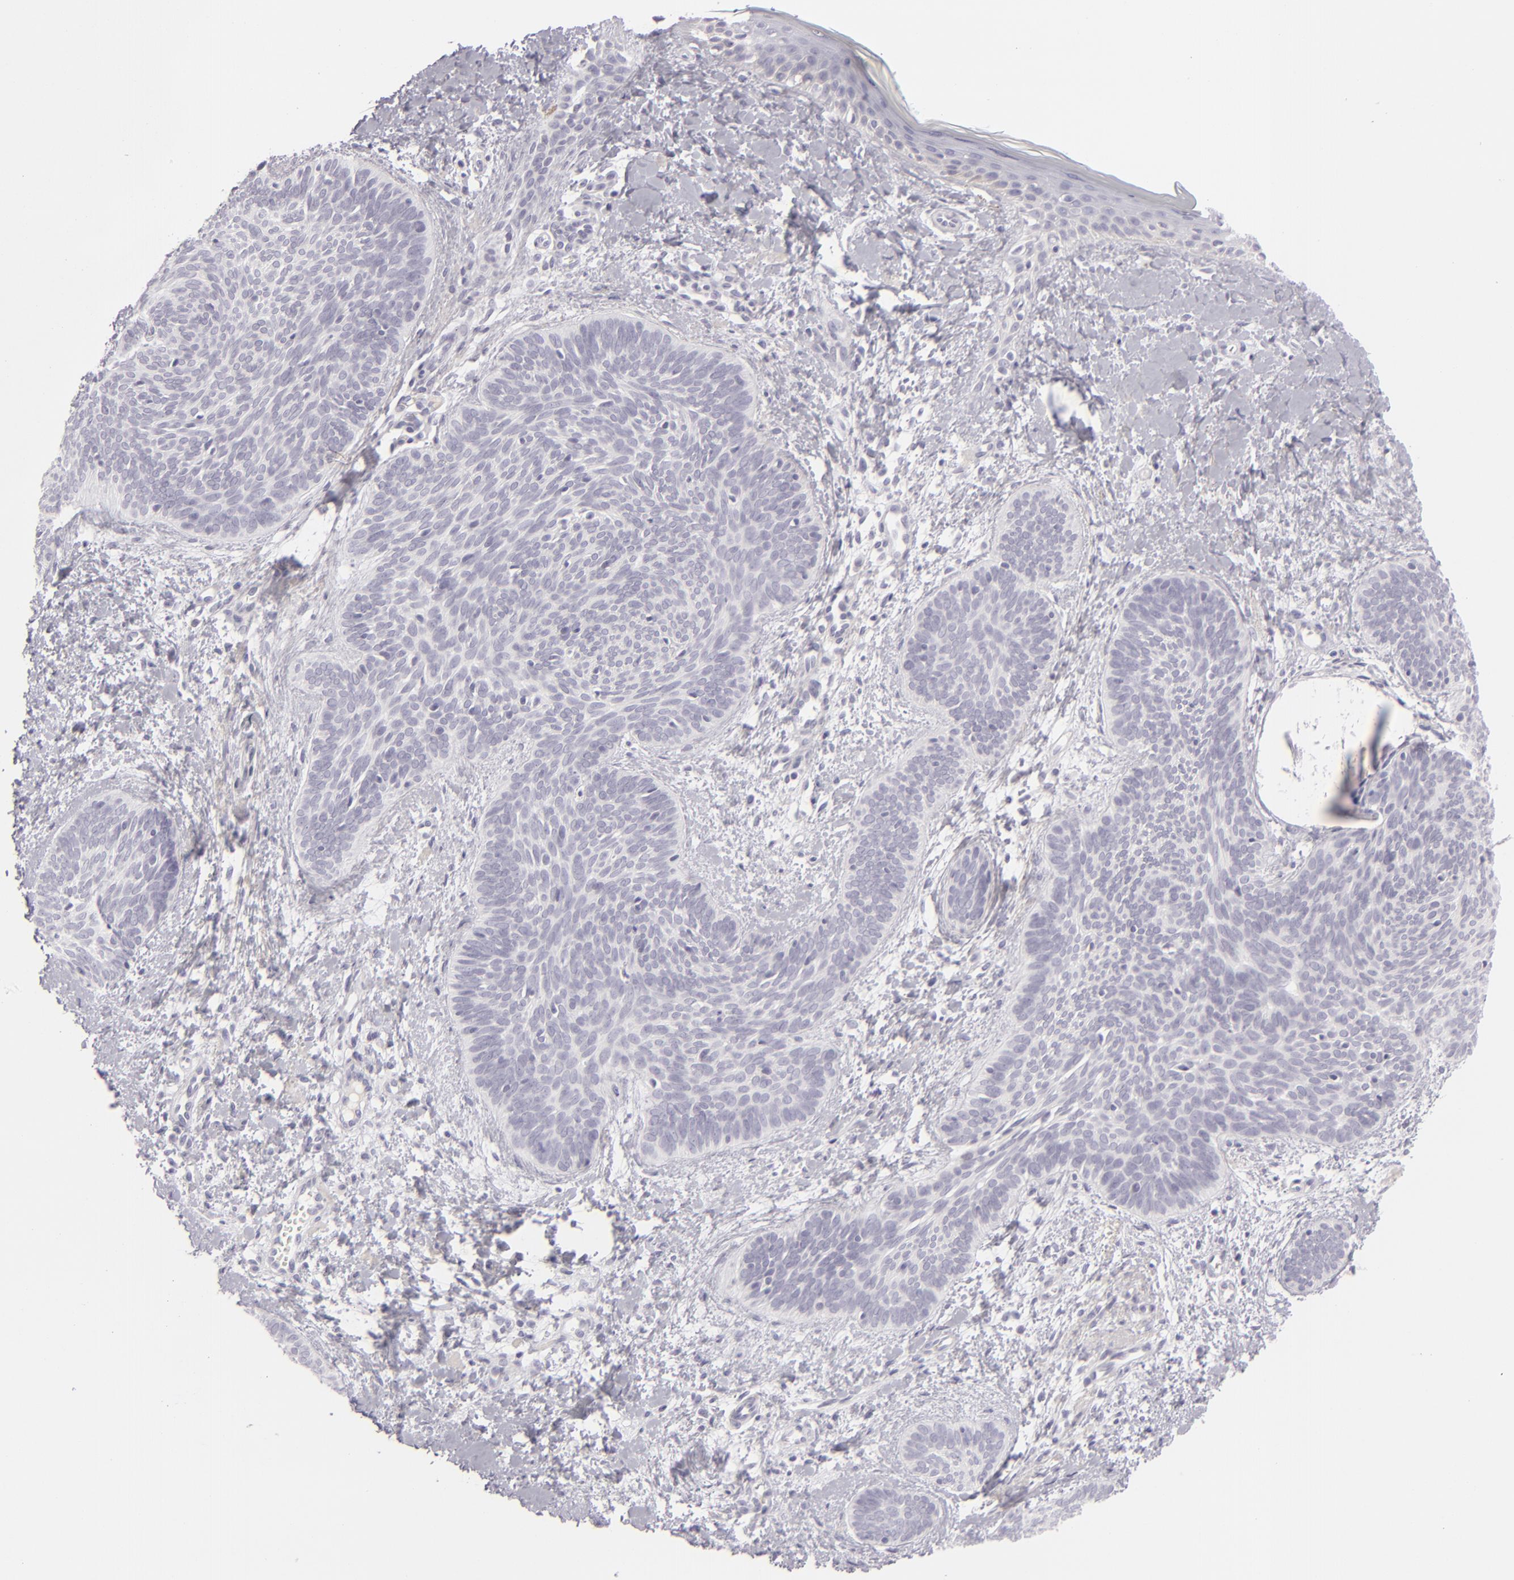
{"staining": {"intensity": "negative", "quantity": "none", "location": "none"}, "tissue": "skin cancer", "cell_type": "Tumor cells", "image_type": "cancer", "snomed": [{"axis": "morphology", "description": "Basal cell carcinoma"}, {"axis": "topography", "description": "Skin"}], "caption": "Human skin cancer (basal cell carcinoma) stained for a protein using immunohistochemistry (IHC) reveals no positivity in tumor cells.", "gene": "CDX2", "patient": {"sex": "female", "age": 81}}